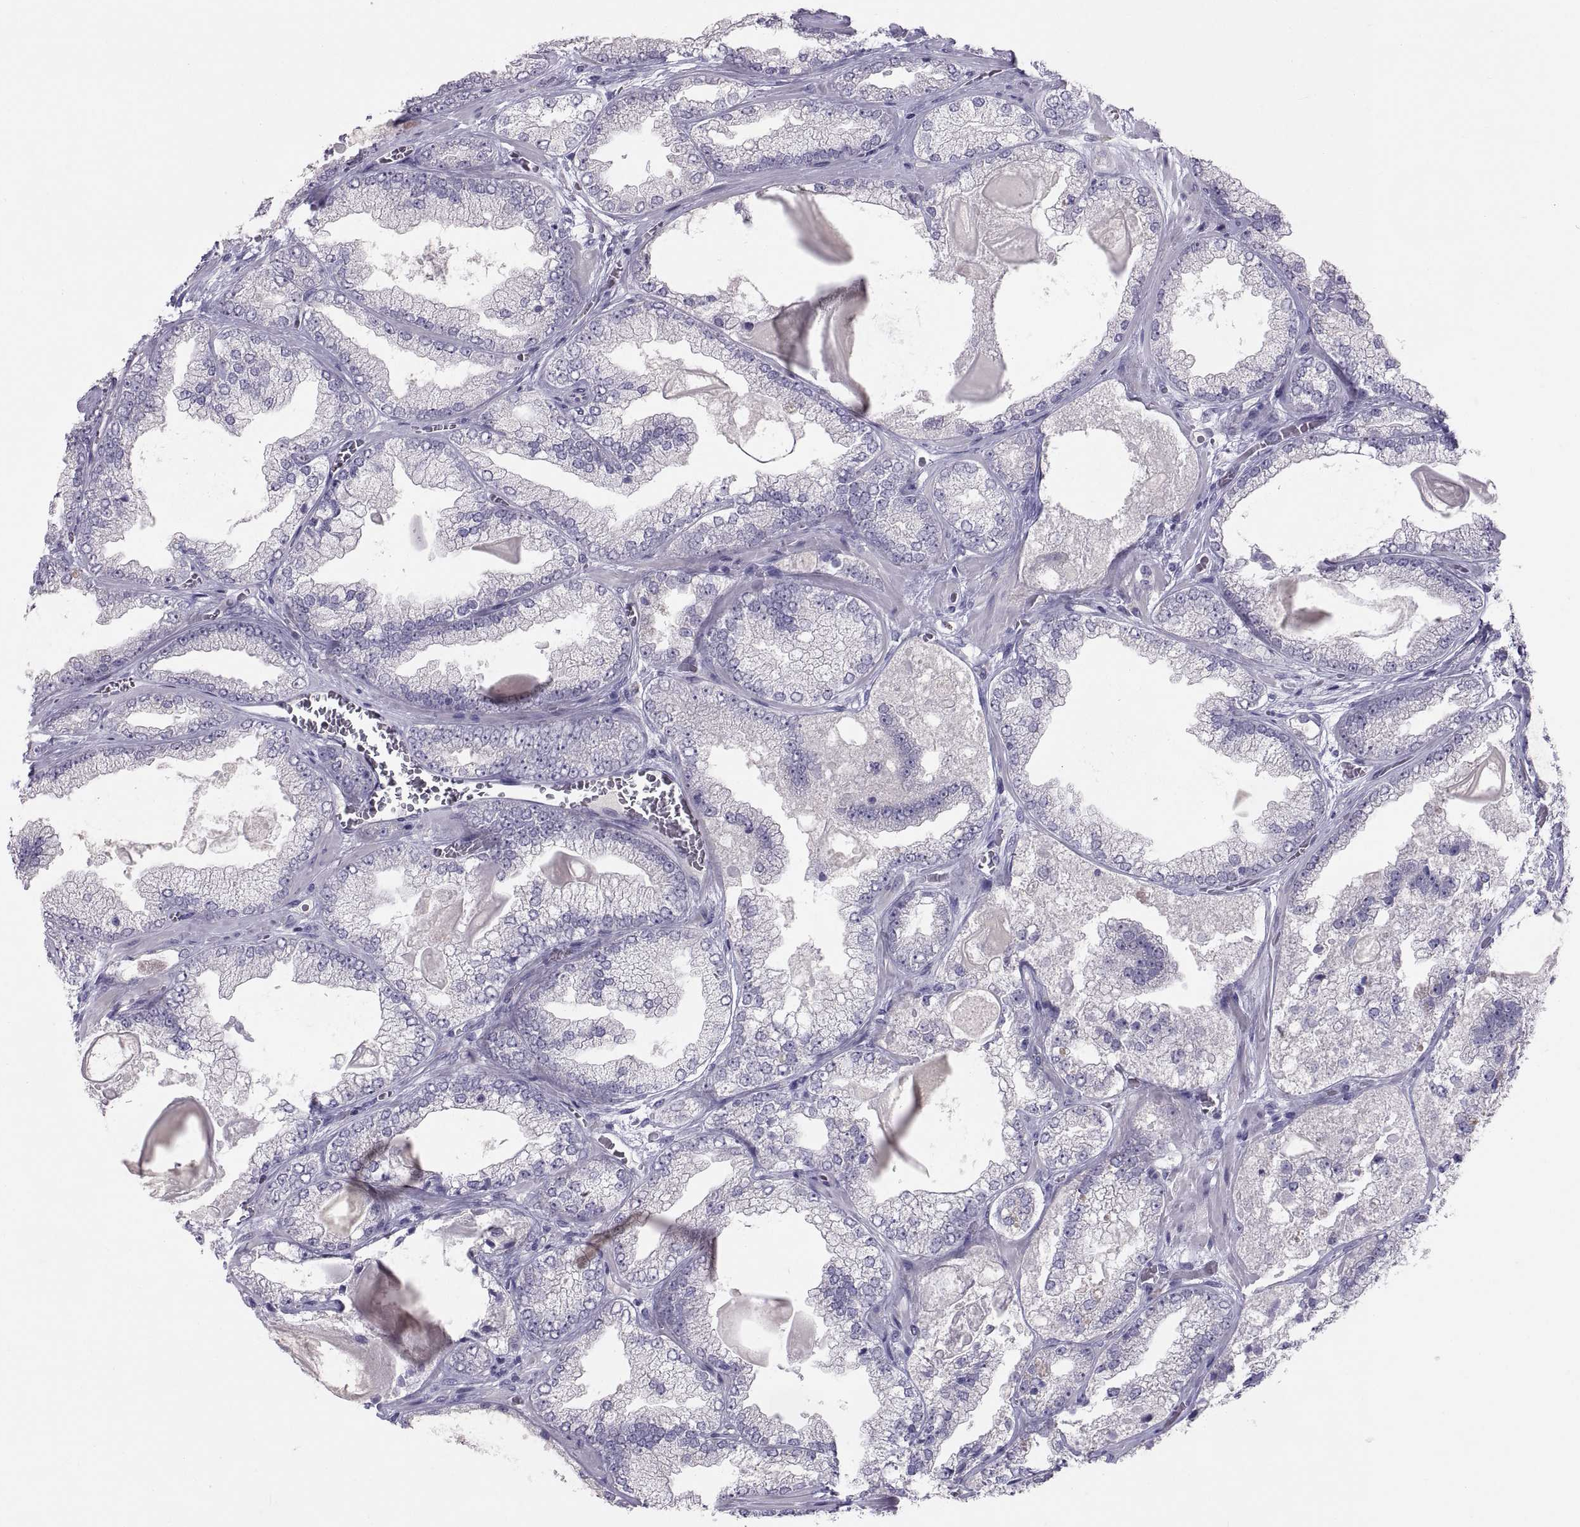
{"staining": {"intensity": "negative", "quantity": "none", "location": "none"}, "tissue": "prostate cancer", "cell_type": "Tumor cells", "image_type": "cancer", "snomed": [{"axis": "morphology", "description": "Adenocarcinoma, Low grade"}, {"axis": "topography", "description": "Prostate"}], "caption": "Prostate cancer stained for a protein using IHC reveals no staining tumor cells.", "gene": "PTN", "patient": {"sex": "male", "age": 57}}